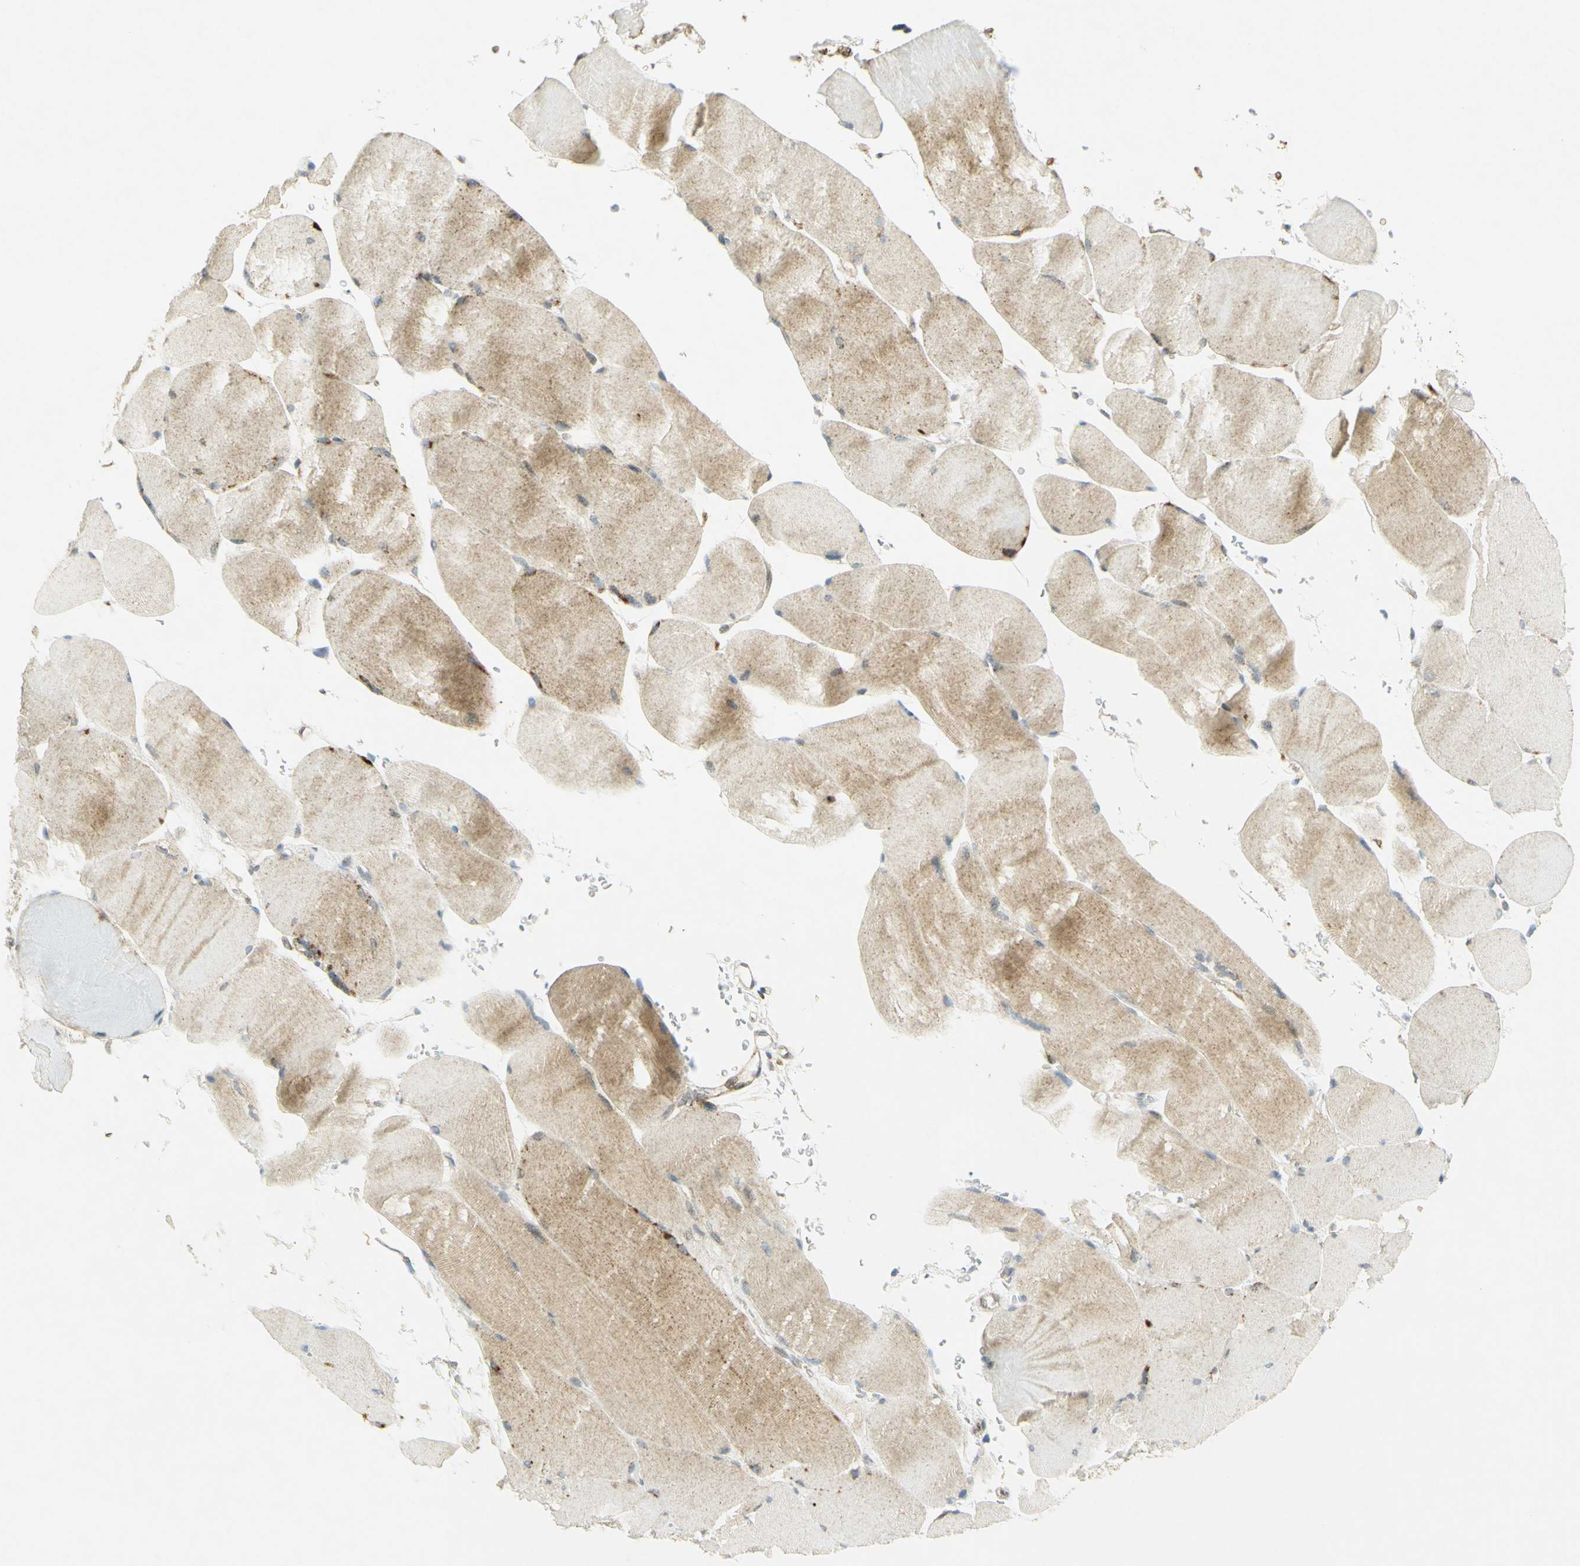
{"staining": {"intensity": "moderate", "quantity": ">75%", "location": "cytoplasmic/membranous"}, "tissue": "skeletal muscle", "cell_type": "Myocytes", "image_type": "normal", "snomed": [{"axis": "morphology", "description": "Normal tissue, NOS"}, {"axis": "topography", "description": "Skin"}, {"axis": "topography", "description": "Skeletal muscle"}], "caption": "Protein expression analysis of normal human skeletal muscle reveals moderate cytoplasmic/membranous positivity in about >75% of myocytes. (brown staining indicates protein expression, while blue staining denotes nuclei).", "gene": "E2F1", "patient": {"sex": "male", "age": 83}}